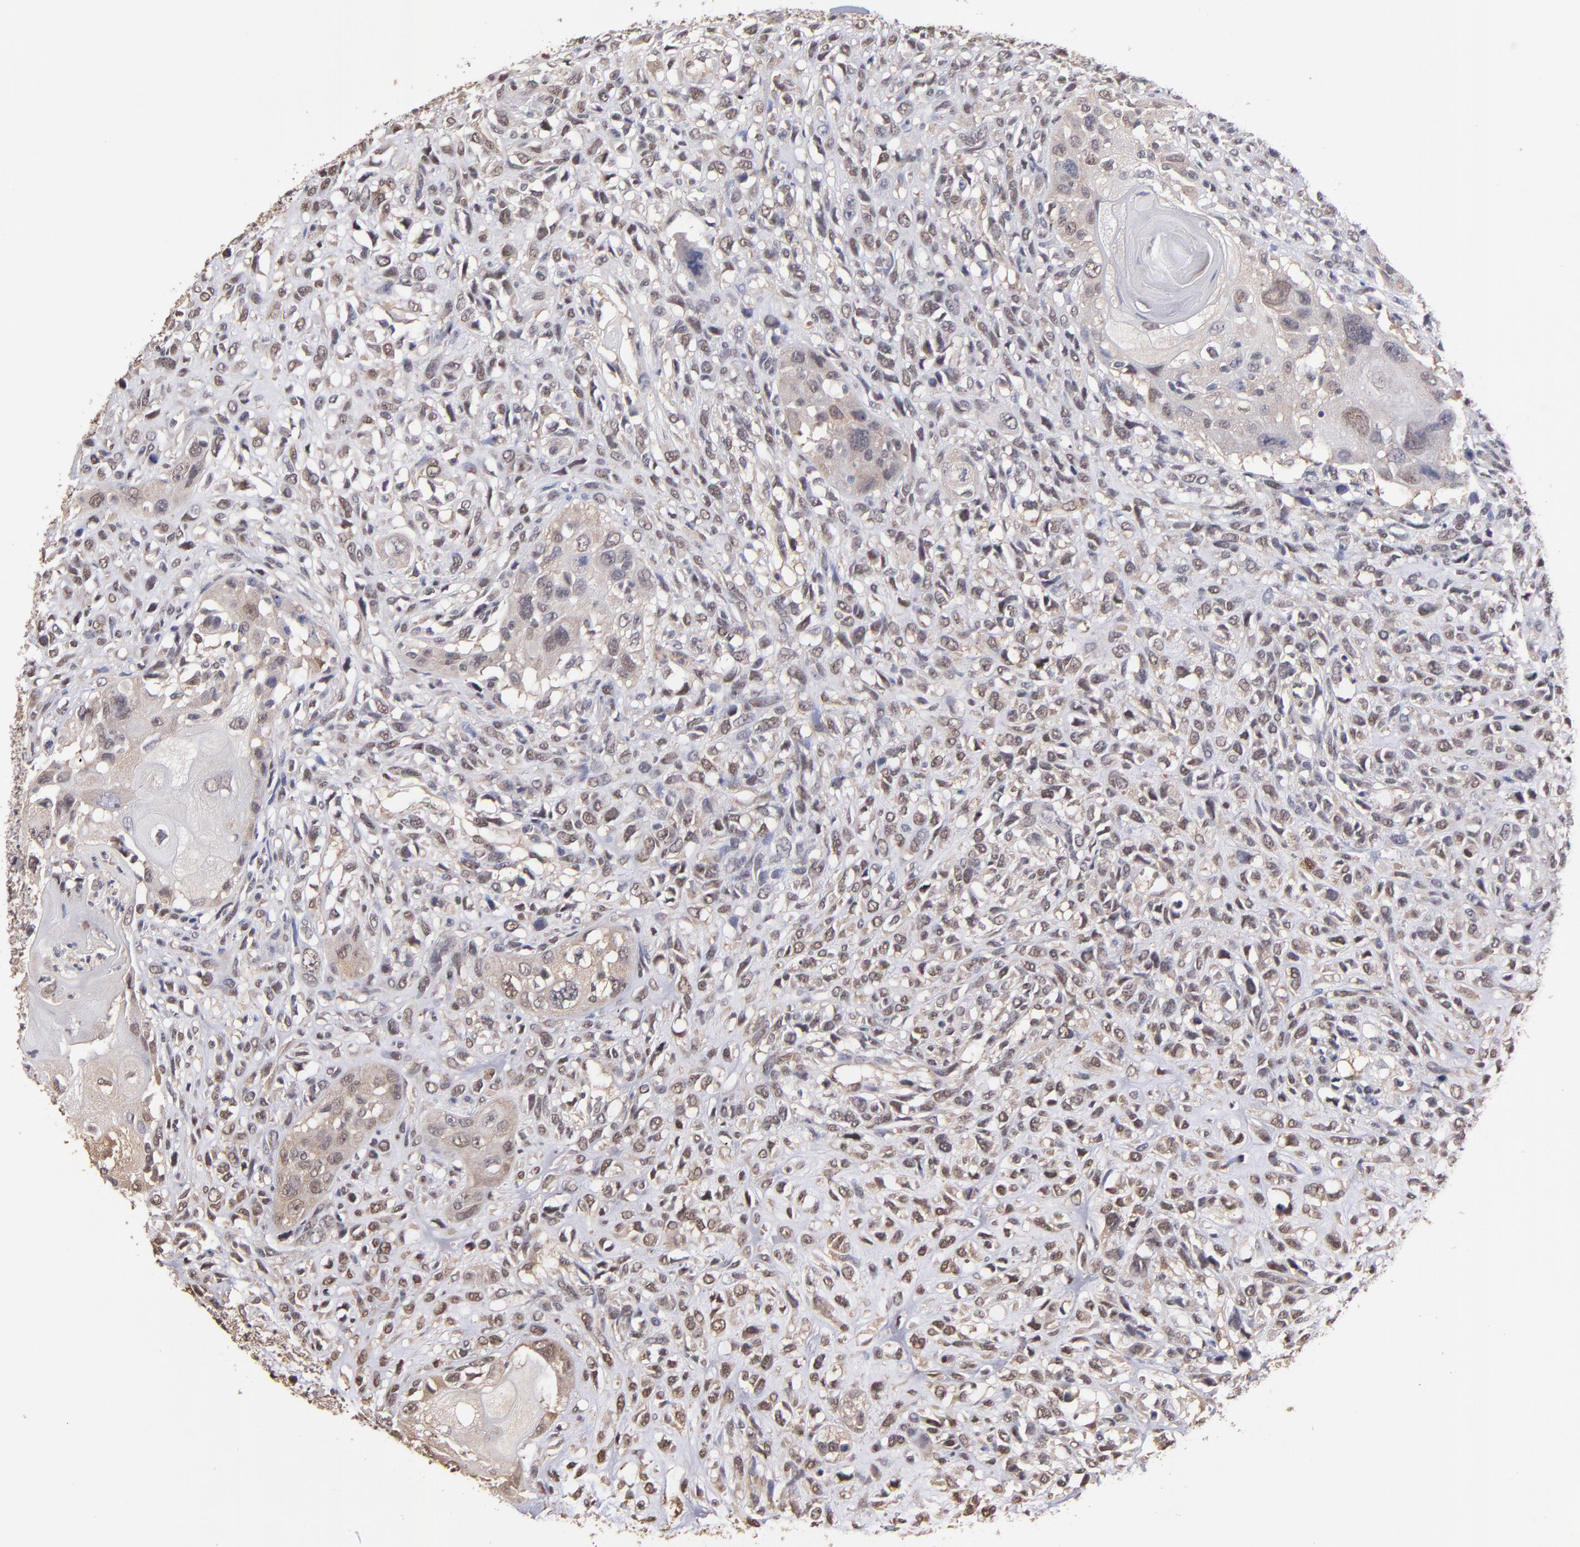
{"staining": {"intensity": "weak", "quantity": "25%-75%", "location": "cytoplasmic/membranous,nuclear"}, "tissue": "head and neck cancer", "cell_type": "Tumor cells", "image_type": "cancer", "snomed": [{"axis": "morphology", "description": "Neoplasm, malignant, NOS"}, {"axis": "topography", "description": "Salivary gland"}, {"axis": "topography", "description": "Head-Neck"}], "caption": "Protein staining of head and neck cancer (malignant neoplasm) tissue shows weak cytoplasmic/membranous and nuclear expression in about 25%-75% of tumor cells. (Brightfield microscopy of DAB IHC at high magnification).", "gene": "PSMD10", "patient": {"sex": "male", "age": 43}}